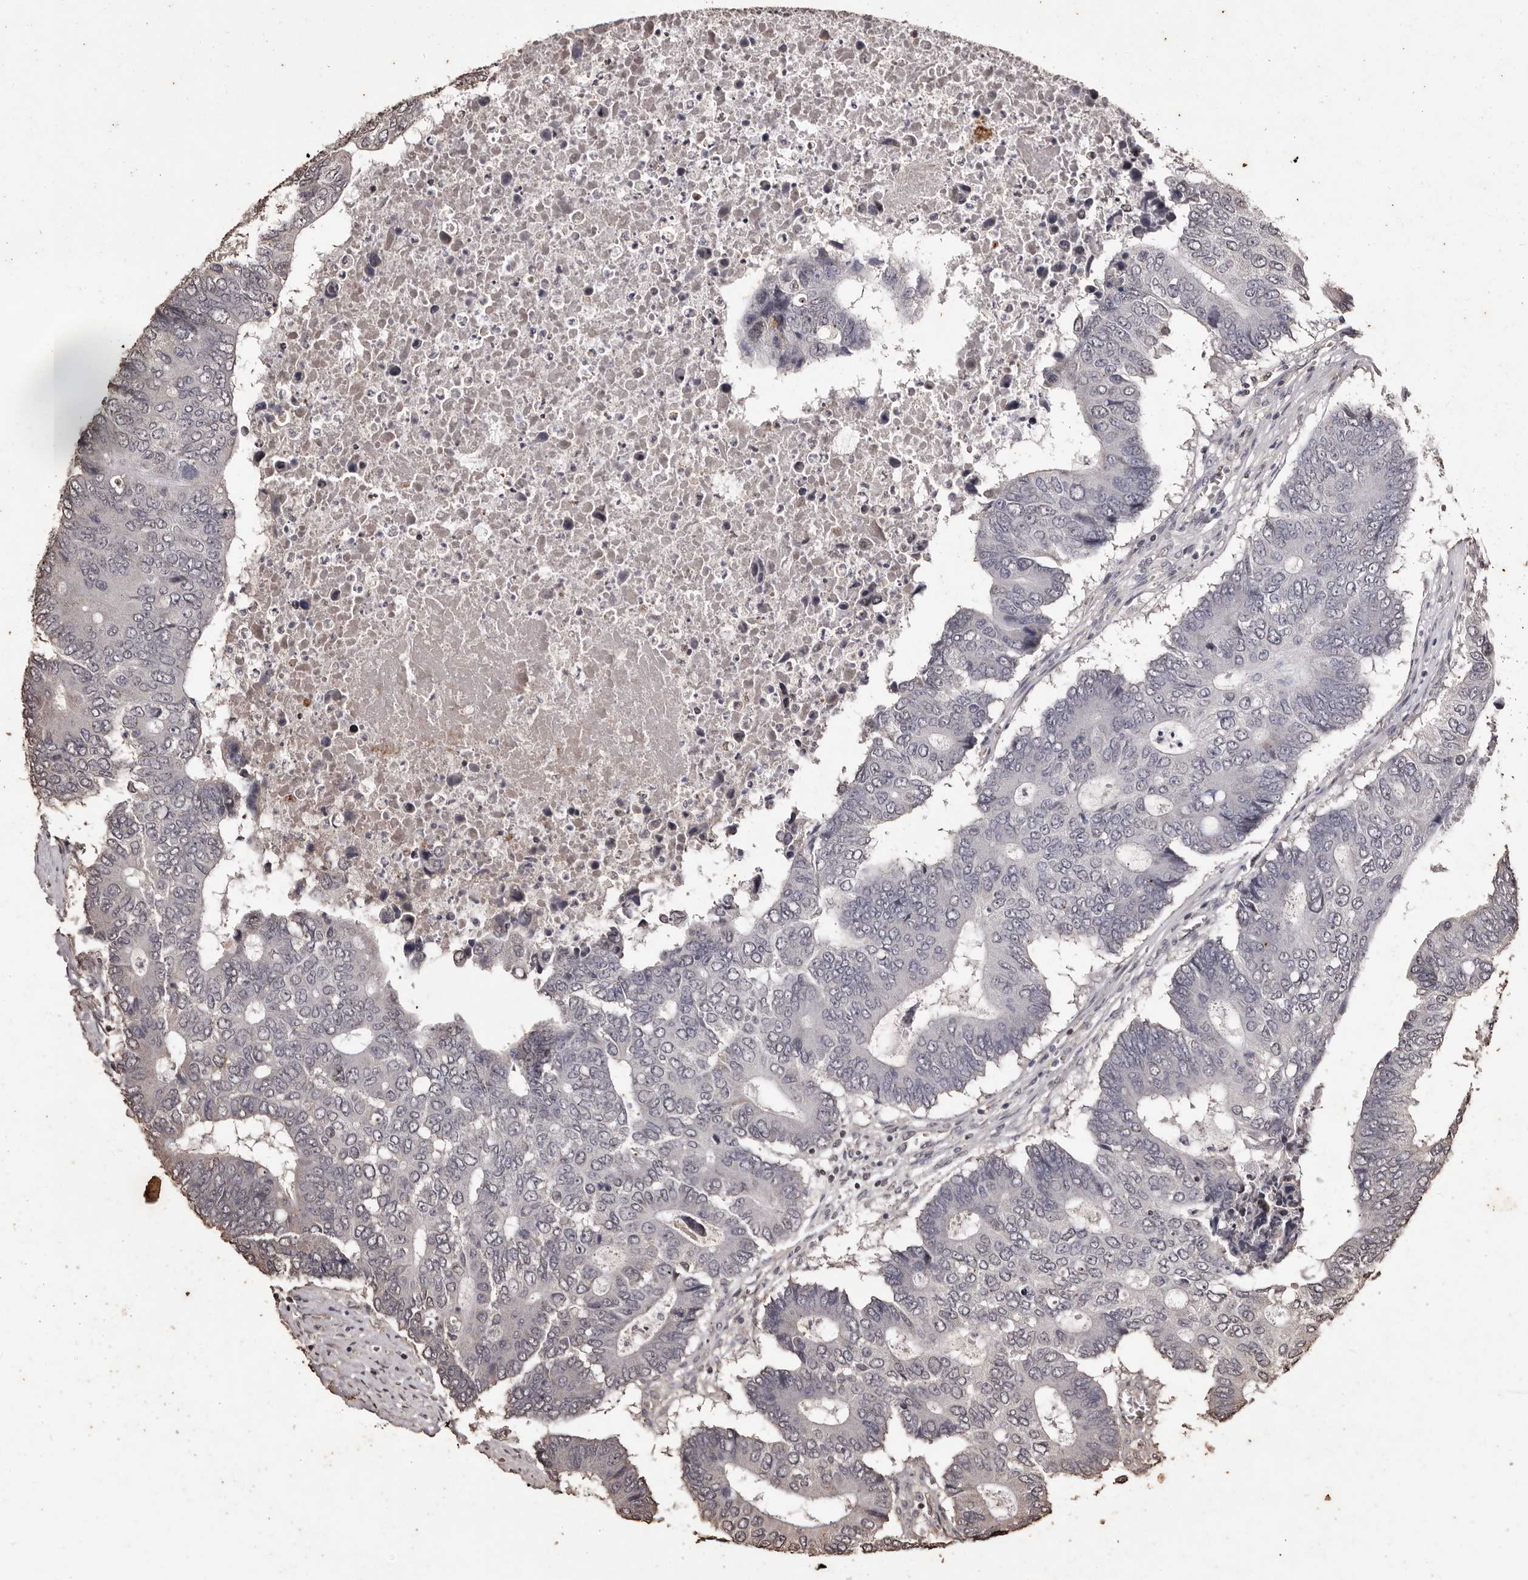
{"staining": {"intensity": "negative", "quantity": "none", "location": "none"}, "tissue": "colorectal cancer", "cell_type": "Tumor cells", "image_type": "cancer", "snomed": [{"axis": "morphology", "description": "Adenocarcinoma, NOS"}, {"axis": "topography", "description": "Colon"}], "caption": "IHC histopathology image of colorectal cancer (adenocarcinoma) stained for a protein (brown), which demonstrates no positivity in tumor cells.", "gene": "NAV1", "patient": {"sex": "male", "age": 87}}